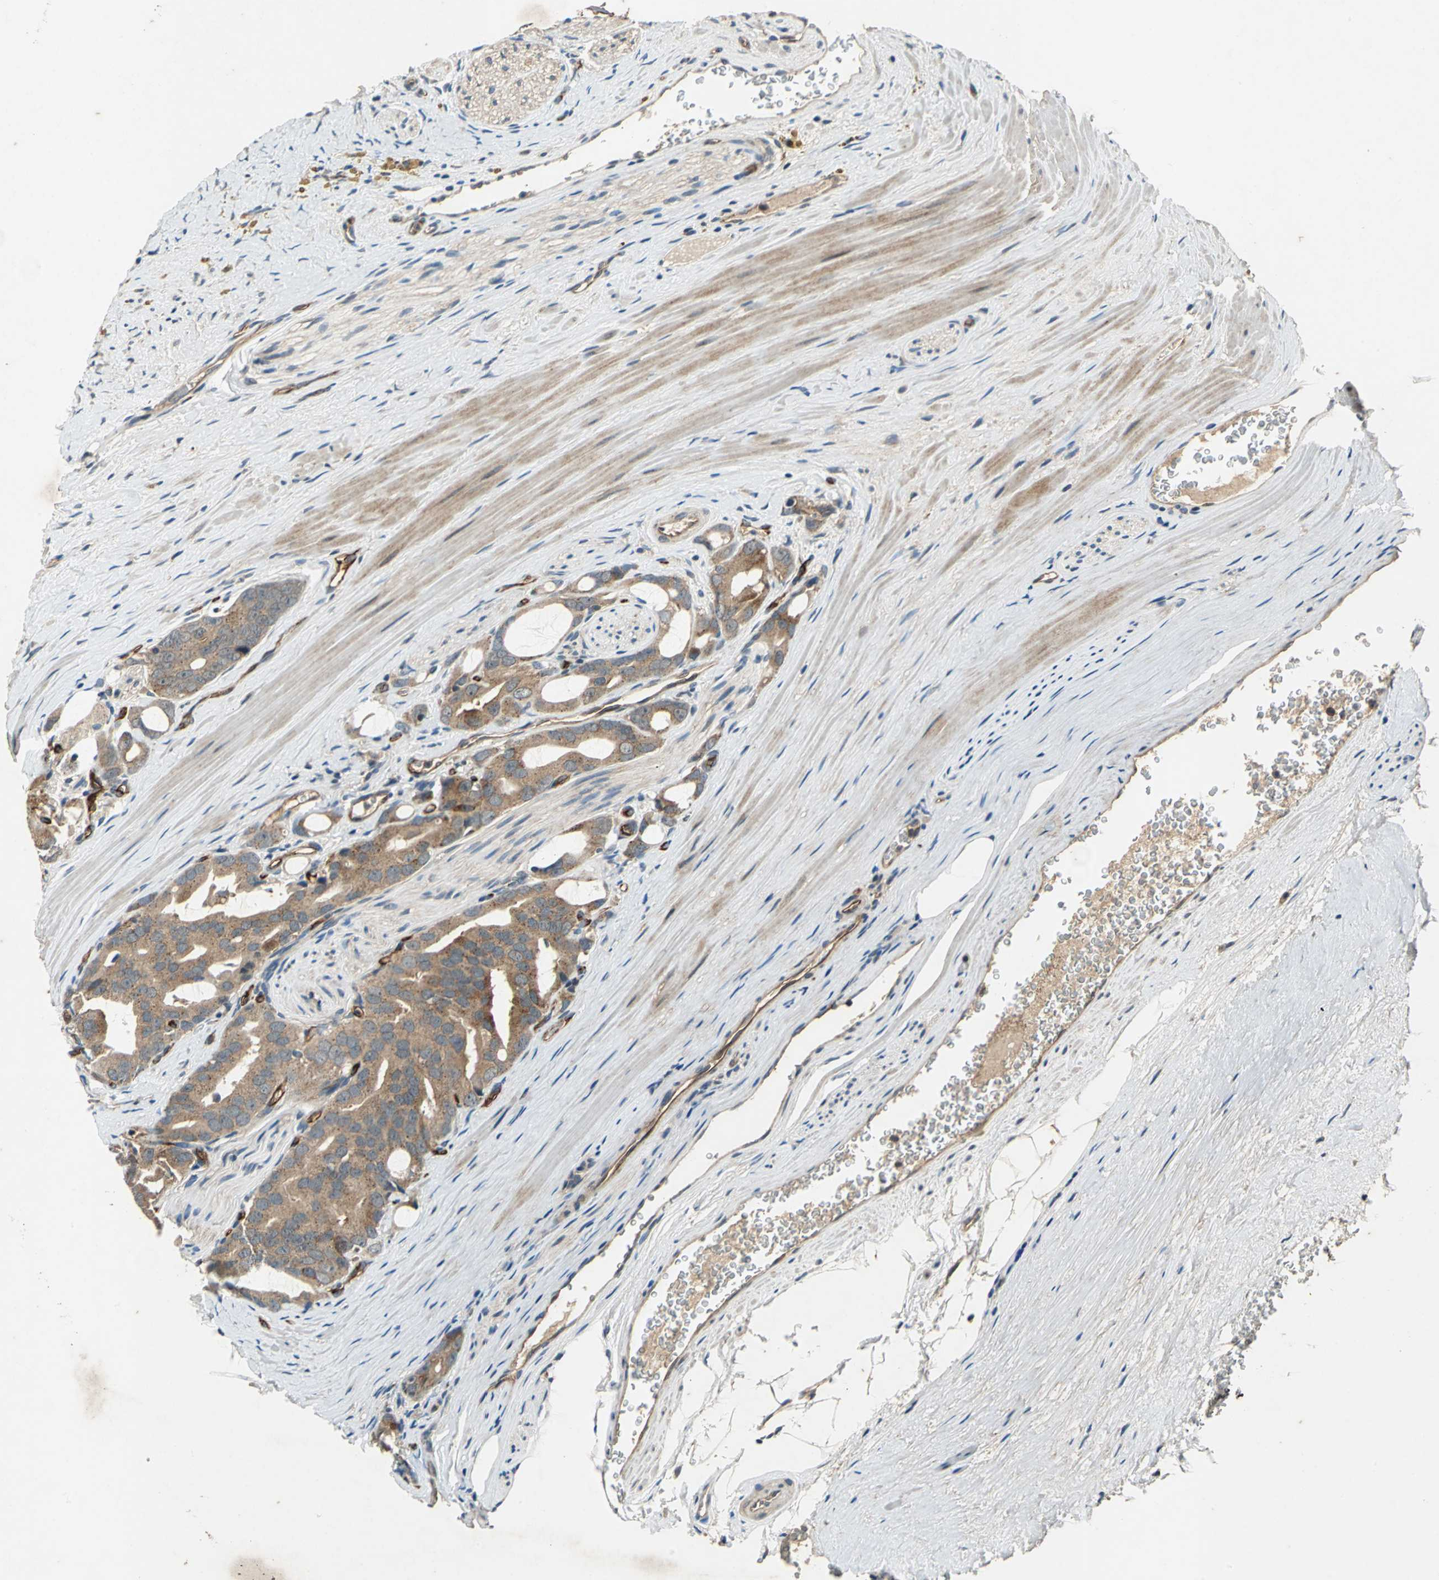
{"staining": {"intensity": "moderate", "quantity": ">75%", "location": "cytoplasmic/membranous"}, "tissue": "prostate cancer", "cell_type": "Tumor cells", "image_type": "cancer", "snomed": [{"axis": "morphology", "description": "Adenocarcinoma, Medium grade"}, {"axis": "topography", "description": "Prostate"}], "caption": "The micrograph exhibits immunohistochemical staining of prostate medium-grade adenocarcinoma. There is moderate cytoplasmic/membranous expression is present in about >75% of tumor cells. (Stains: DAB in brown, nuclei in blue, Microscopy: brightfield microscopy at high magnification).", "gene": "EMCN", "patient": {"sex": "male", "age": 53}}